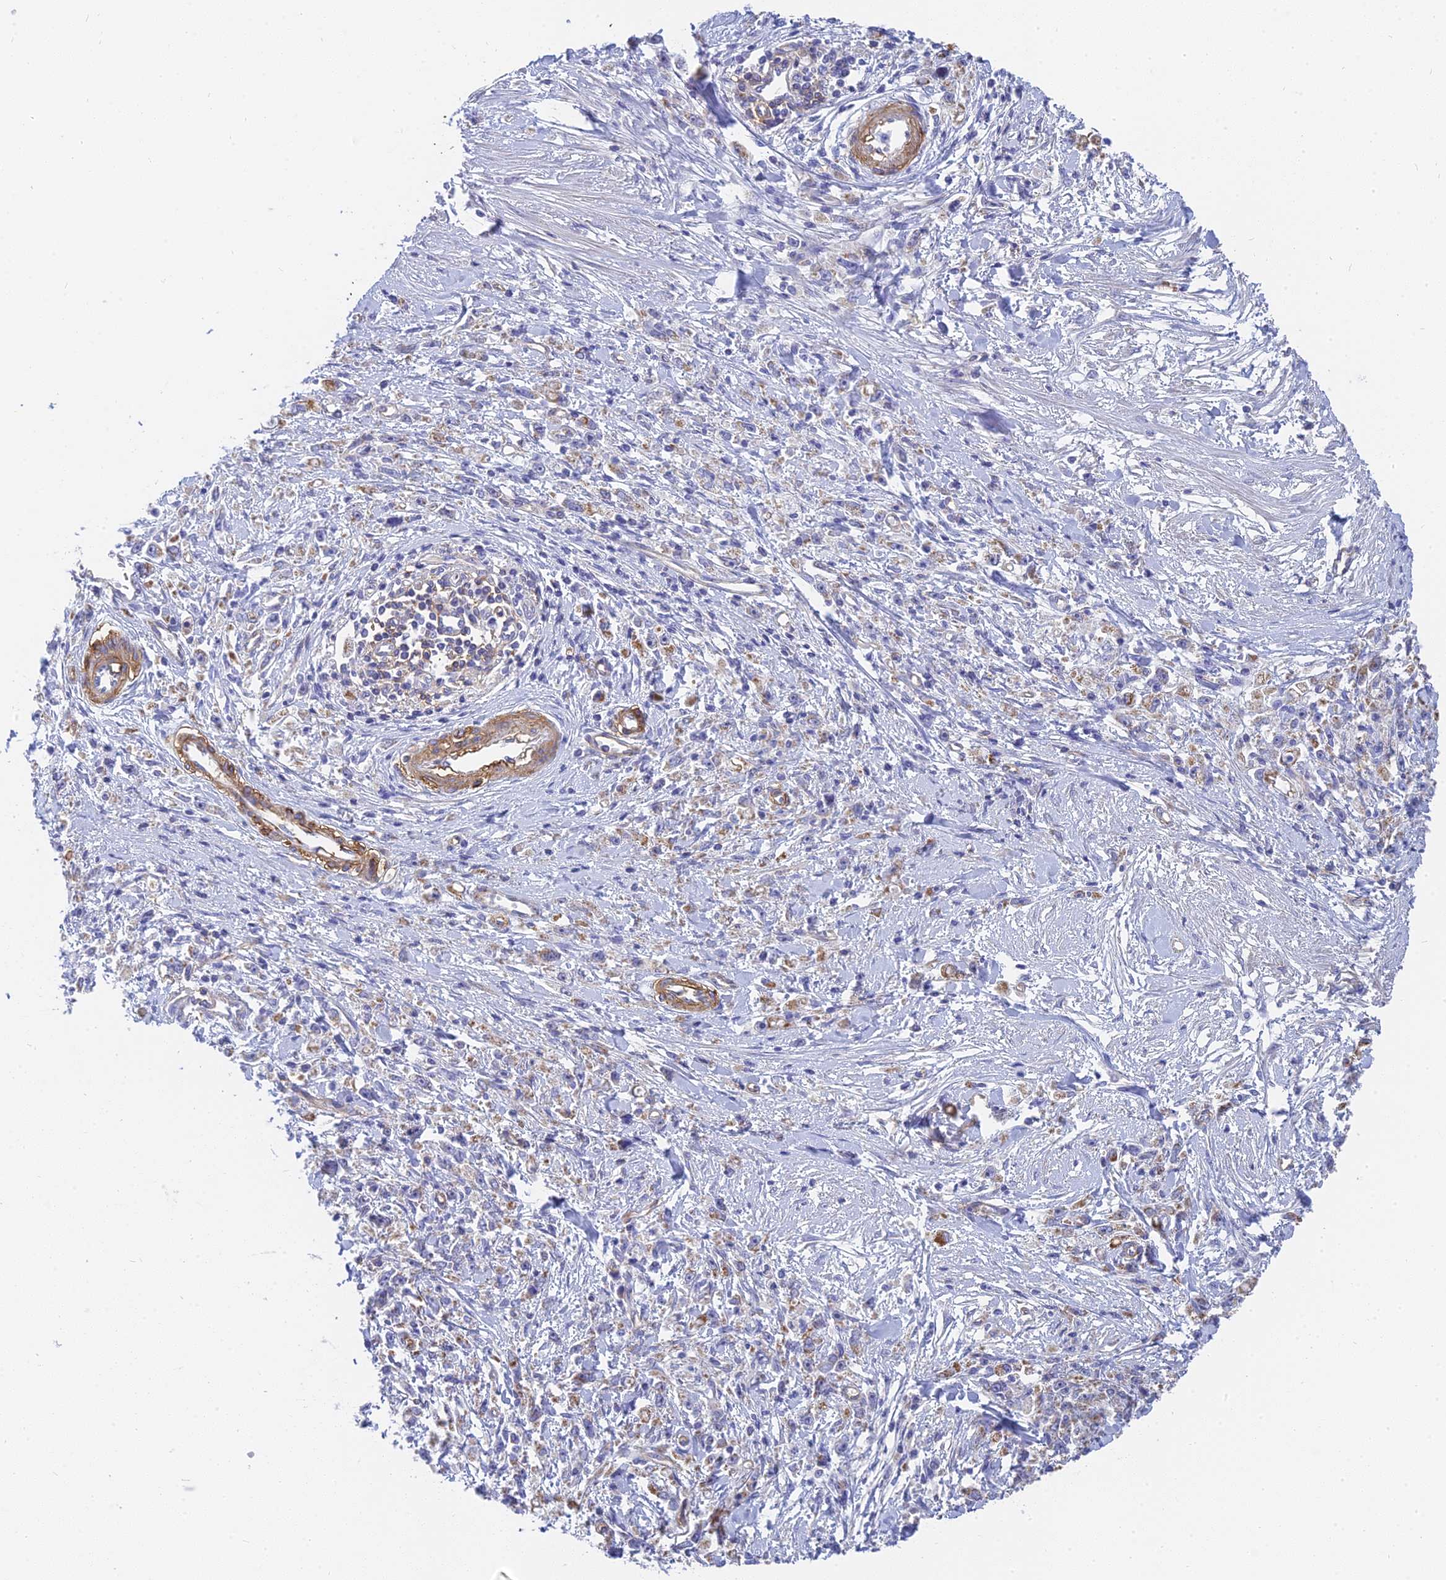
{"staining": {"intensity": "weak", "quantity": ">75%", "location": "cytoplasmic/membranous"}, "tissue": "stomach cancer", "cell_type": "Tumor cells", "image_type": "cancer", "snomed": [{"axis": "morphology", "description": "Adenocarcinoma, NOS"}, {"axis": "topography", "description": "Stomach"}], "caption": "An immunohistochemistry image of tumor tissue is shown. Protein staining in brown highlights weak cytoplasmic/membranous positivity in stomach cancer within tumor cells. (DAB (3,3'-diaminobenzidine) IHC with brightfield microscopy, high magnification).", "gene": "MRPL15", "patient": {"sex": "female", "age": 59}}